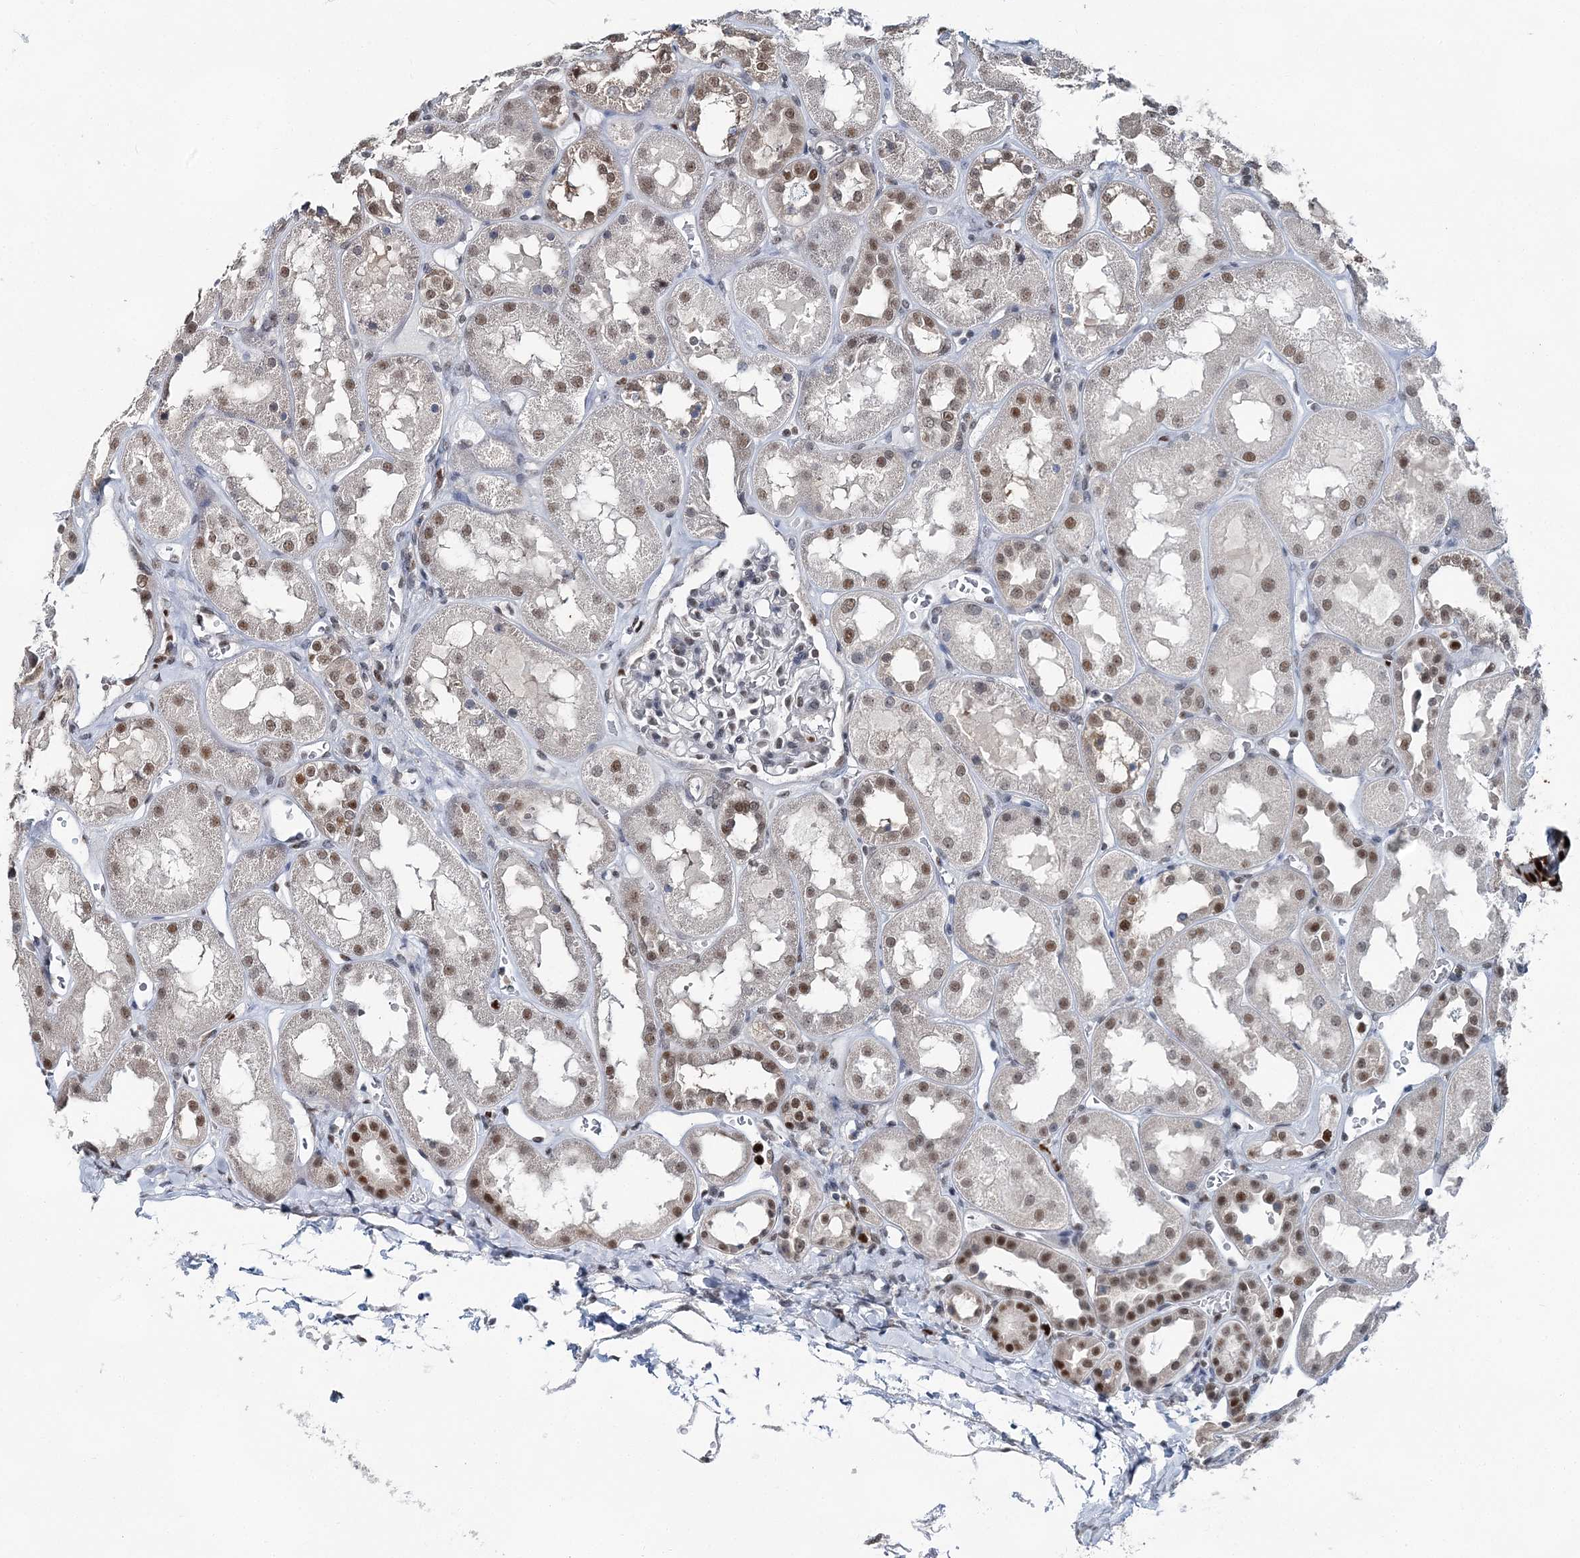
{"staining": {"intensity": "negative", "quantity": "none", "location": "none"}, "tissue": "kidney", "cell_type": "Cells in glomeruli", "image_type": "normal", "snomed": [{"axis": "morphology", "description": "Normal tissue, NOS"}, {"axis": "topography", "description": "Kidney"}], "caption": "This is a micrograph of IHC staining of normal kidney, which shows no staining in cells in glomeruli.", "gene": "HAT1", "patient": {"sex": "male", "age": 70}}